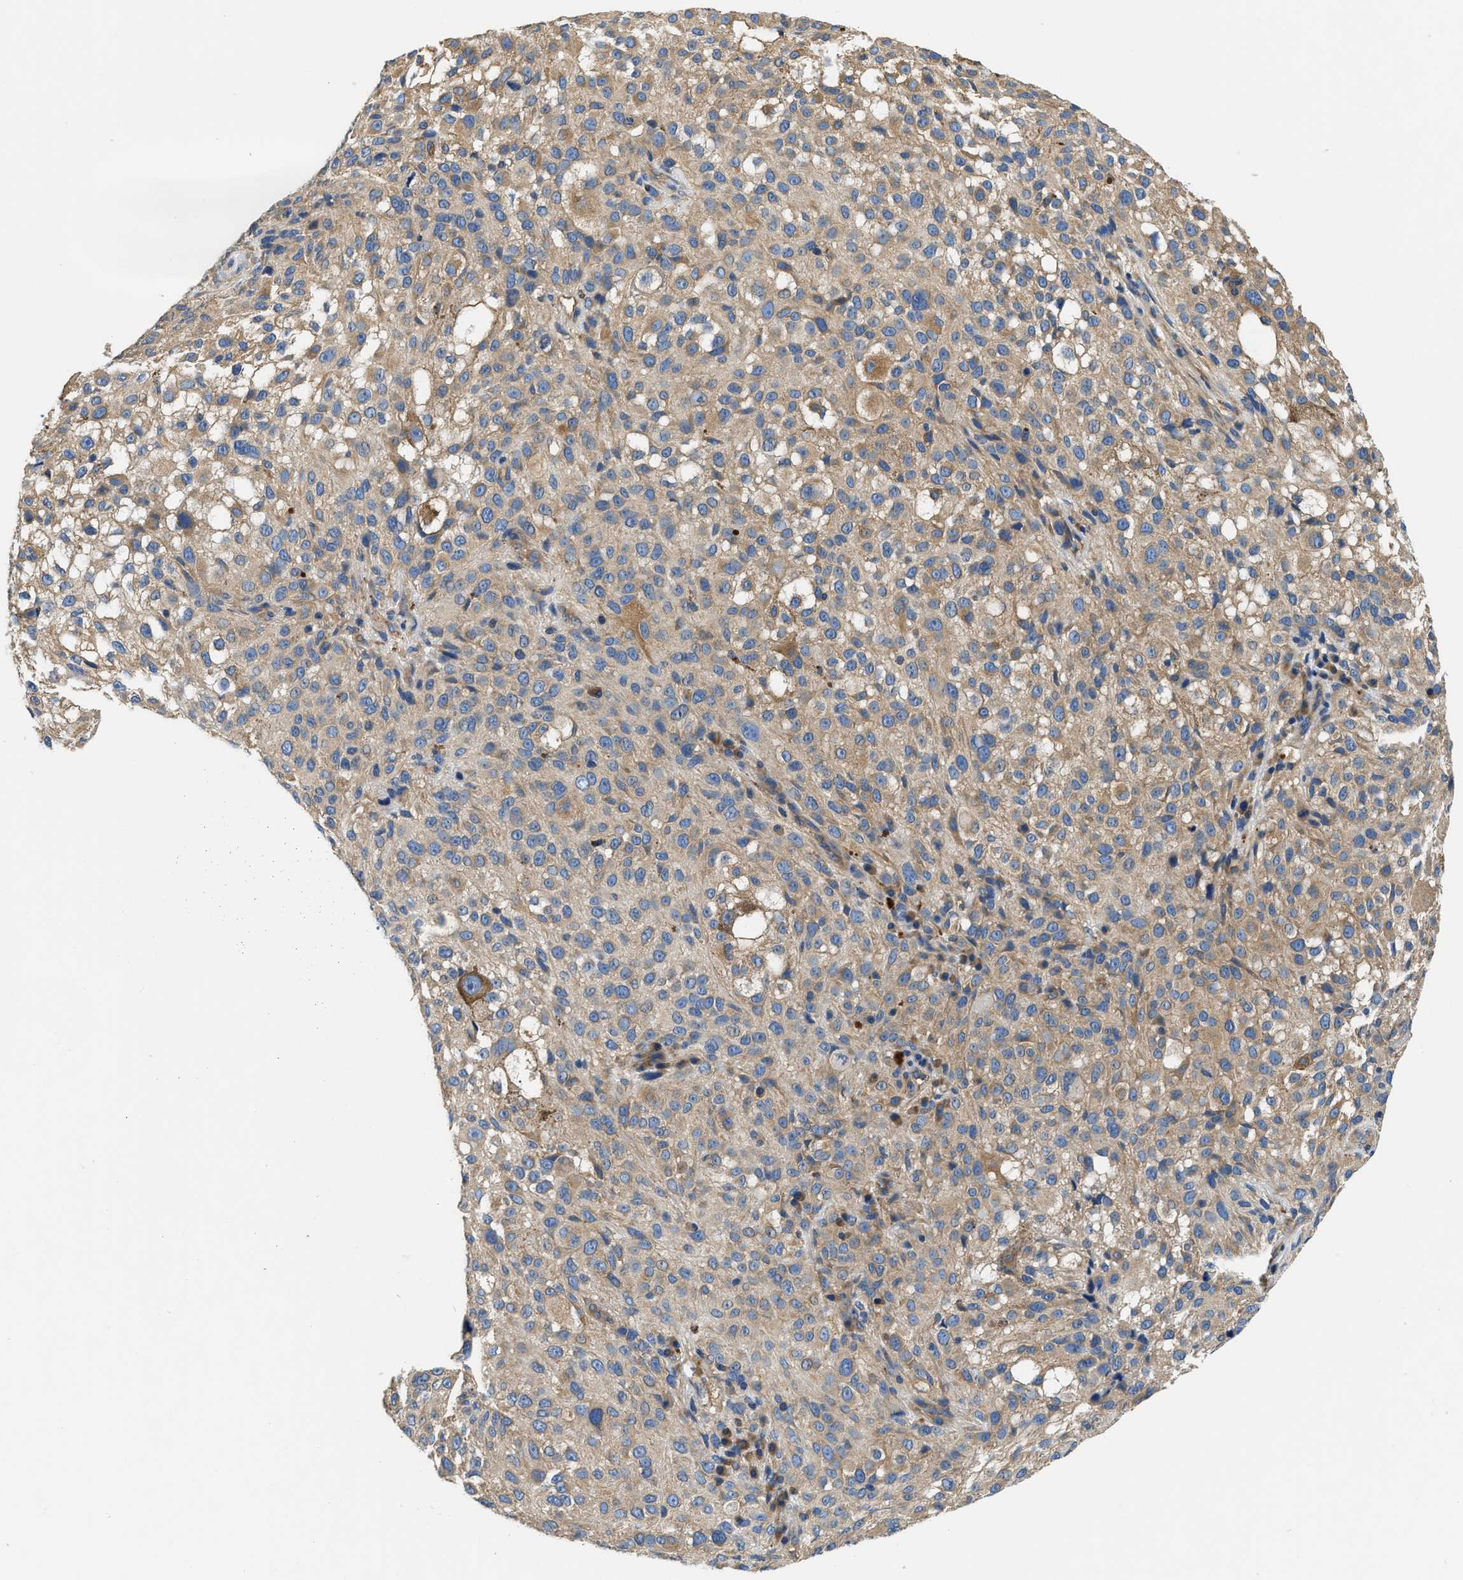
{"staining": {"intensity": "moderate", "quantity": ">75%", "location": "cytoplasmic/membranous"}, "tissue": "melanoma", "cell_type": "Tumor cells", "image_type": "cancer", "snomed": [{"axis": "morphology", "description": "Necrosis, NOS"}, {"axis": "morphology", "description": "Malignant melanoma, NOS"}, {"axis": "topography", "description": "Skin"}], "caption": "Malignant melanoma stained with a brown dye exhibits moderate cytoplasmic/membranous positive positivity in approximately >75% of tumor cells.", "gene": "CSDE1", "patient": {"sex": "female", "age": 87}}